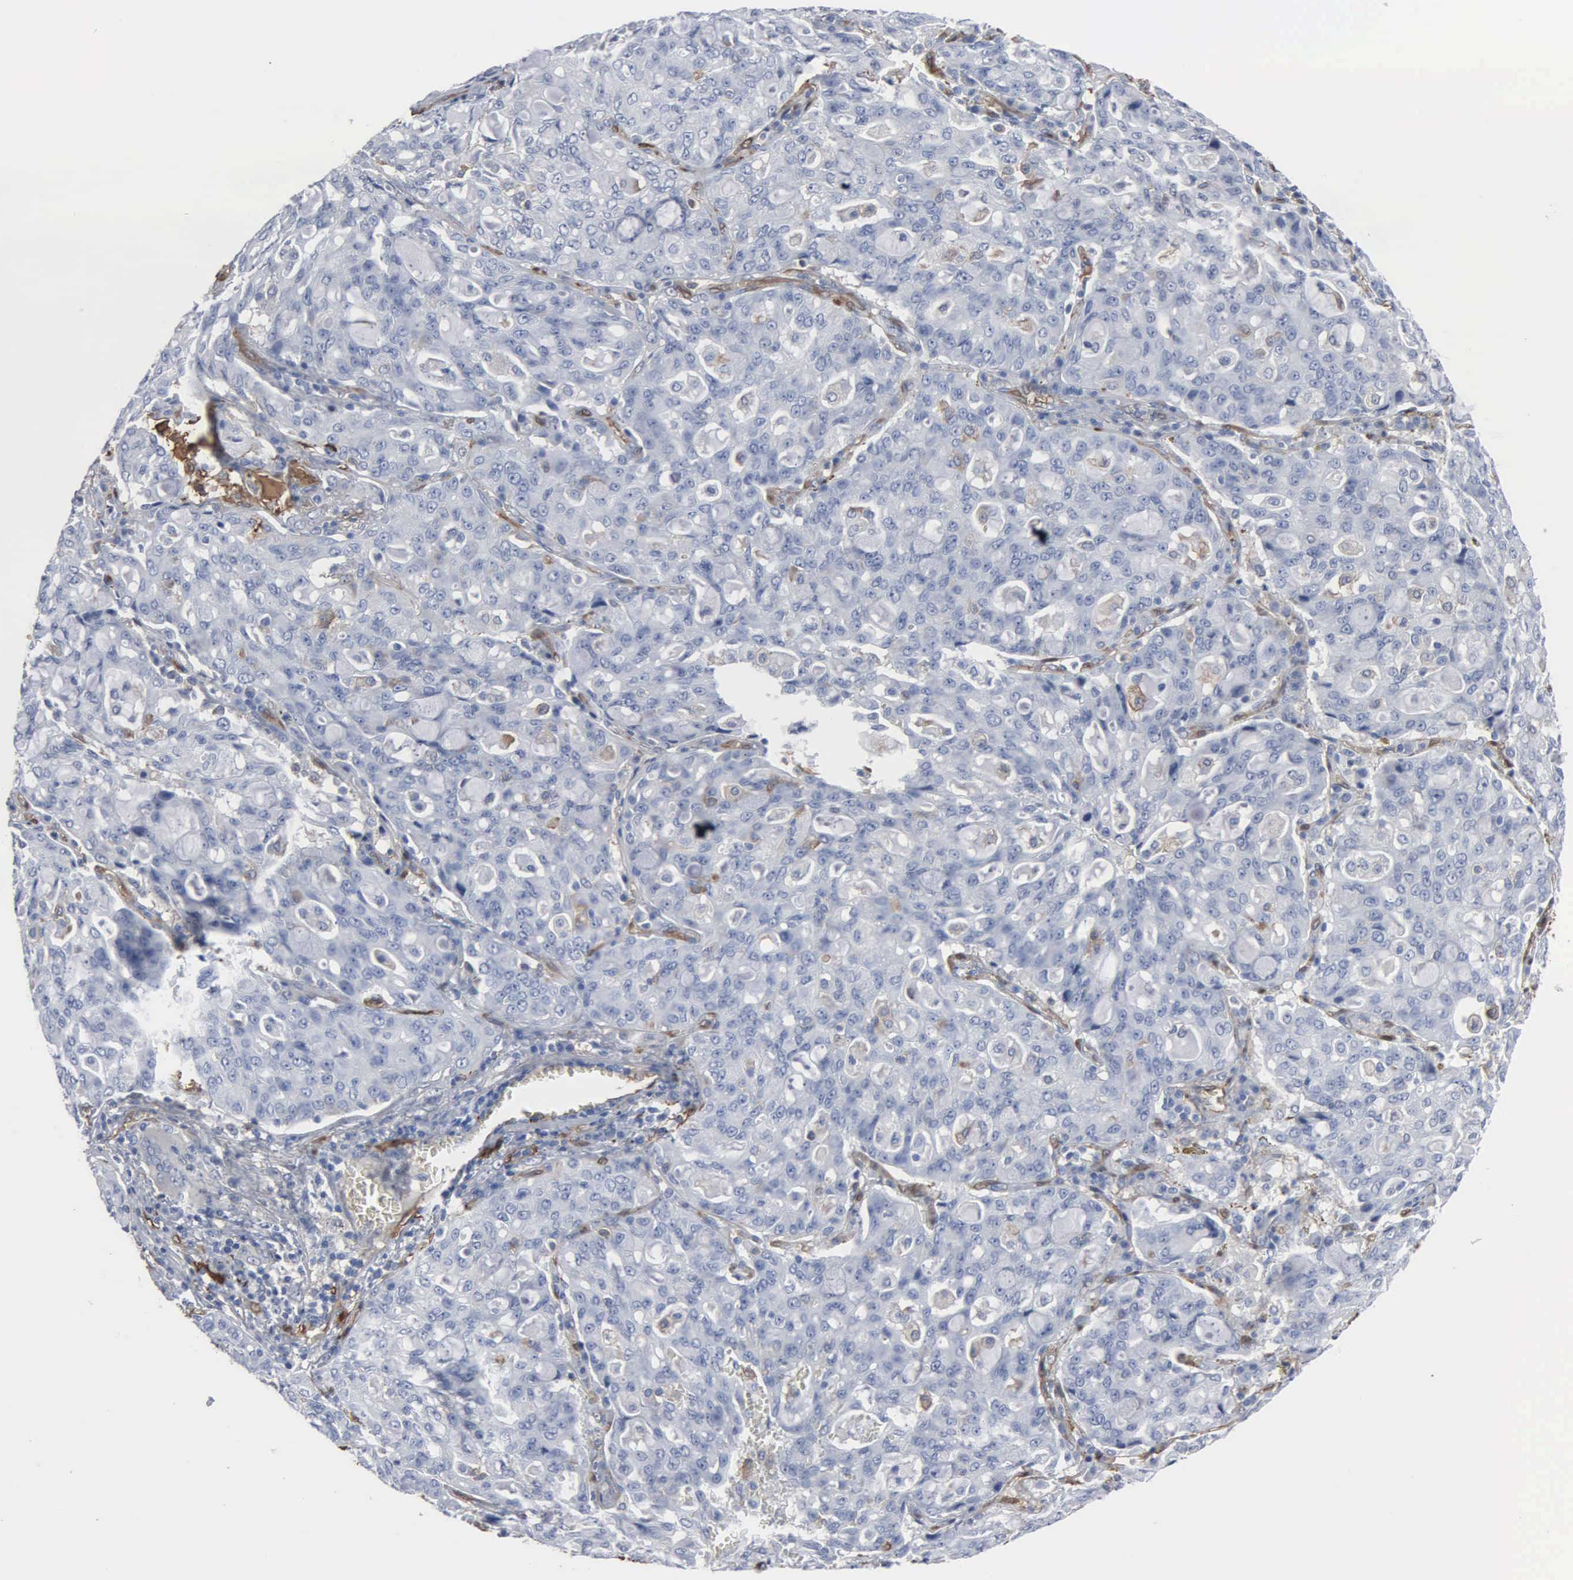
{"staining": {"intensity": "negative", "quantity": "none", "location": "none"}, "tissue": "lung cancer", "cell_type": "Tumor cells", "image_type": "cancer", "snomed": [{"axis": "morphology", "description": "Adenocarcinoma, NOS"}, {"axis": "topography", "description": "Lung"}], "caption": "Tumor cells show no significant protein positivity in lung adenocarcinoma.", "gene": "FSCN1", "patient": {"sex": "female", "age": 44}}